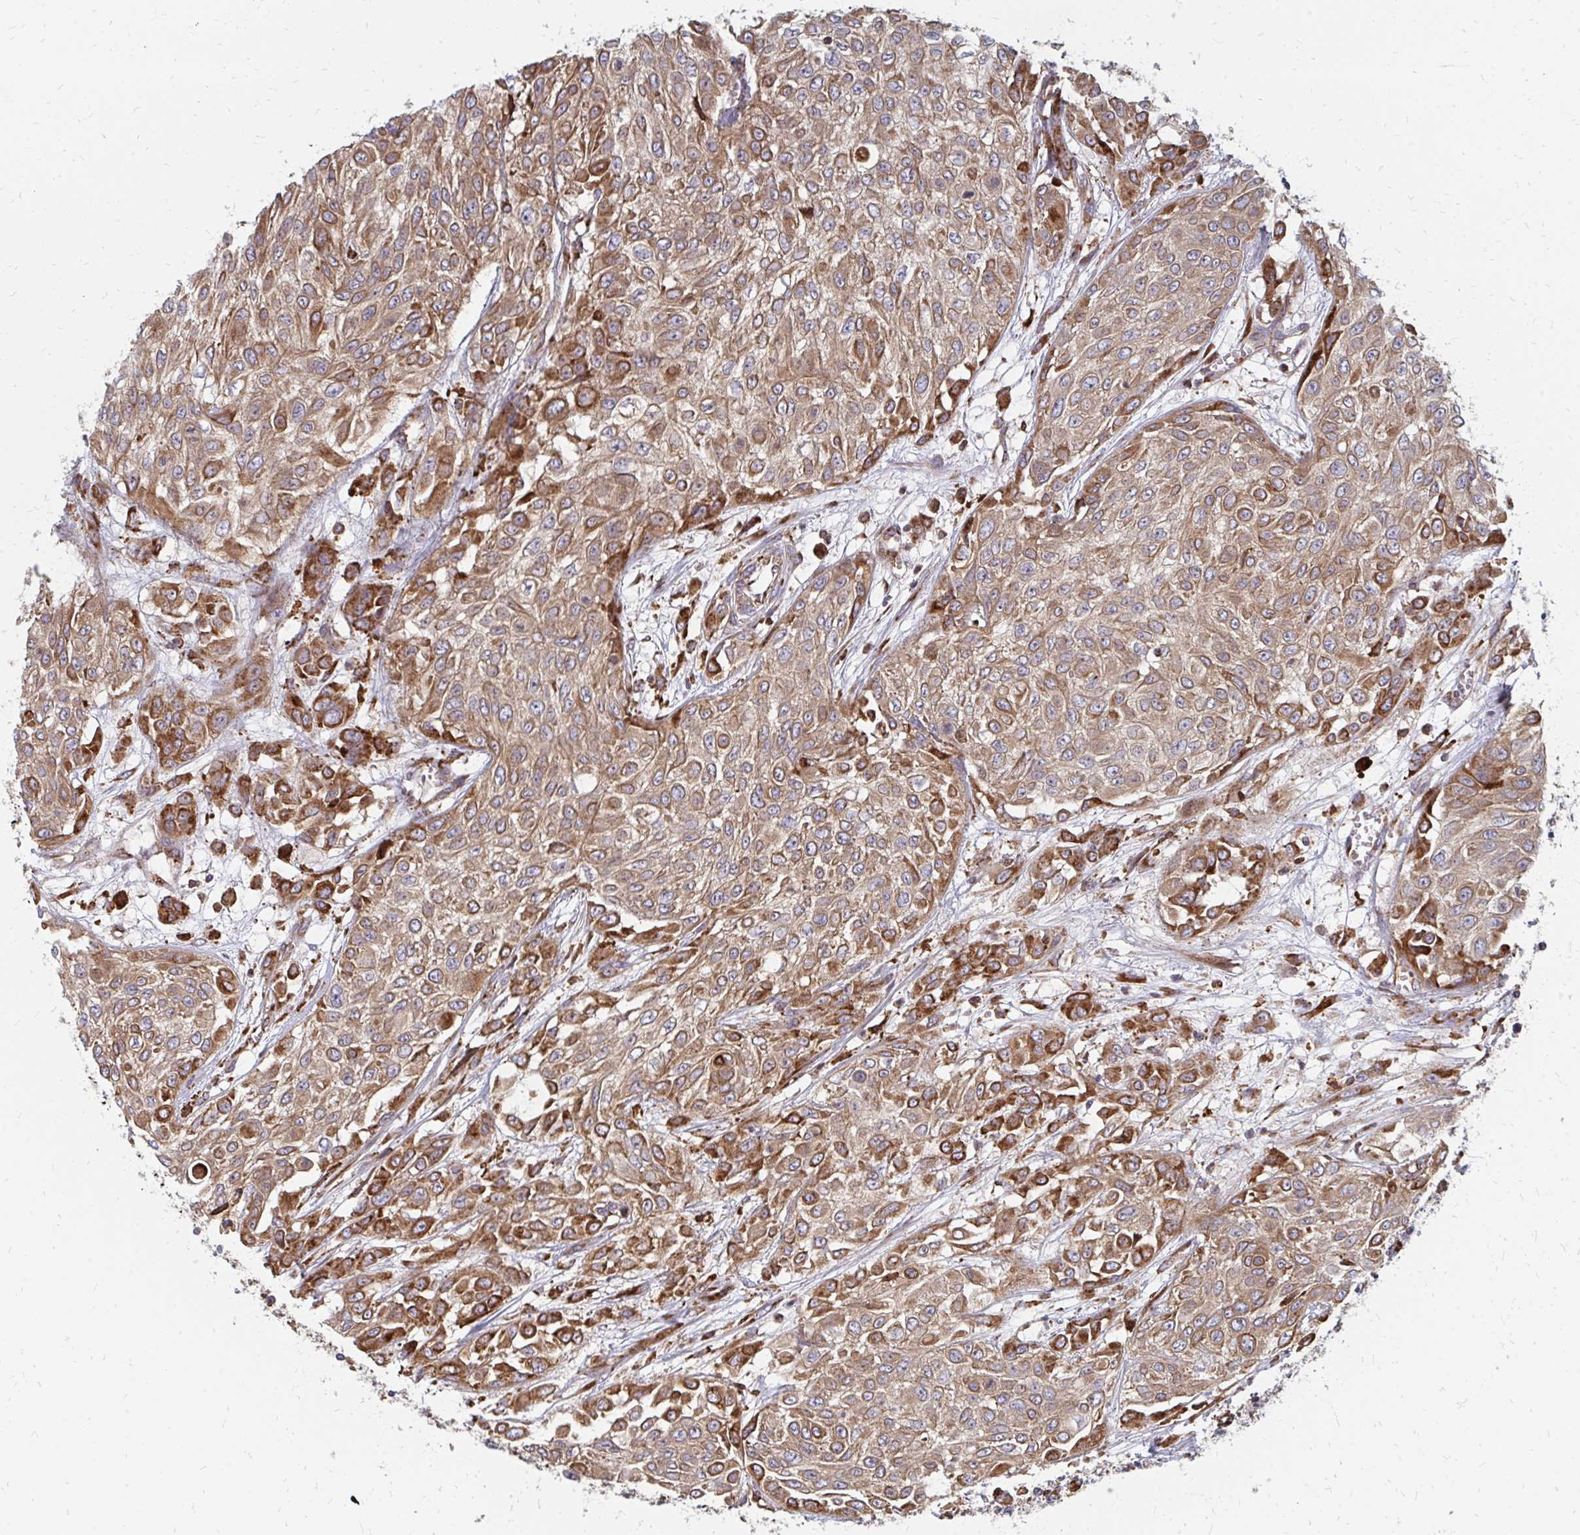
{"staining": {"intensity": "moderate", "quantity": ">75%", "location": "cytoplasmic/membranous"}, "tissue": "urothelial cancer", "cell_type": "Tumor cells", "image_type": "cancer", "snomed": [{"axis": "morphology", "description": "Urothelial carcinoma, High grade"}, {"axis": "topography", "description": "Urinary bladder"}], "caption": "Immunohistochemistry (IHC) of urothelial carcinoma (high-grade) displays medium levels of moderate cytoplasmic/membranous positivity in about >75% of tumor cells.", "gene": "PPP1R13L", "patient": {"sex": "male", "age": 57}}